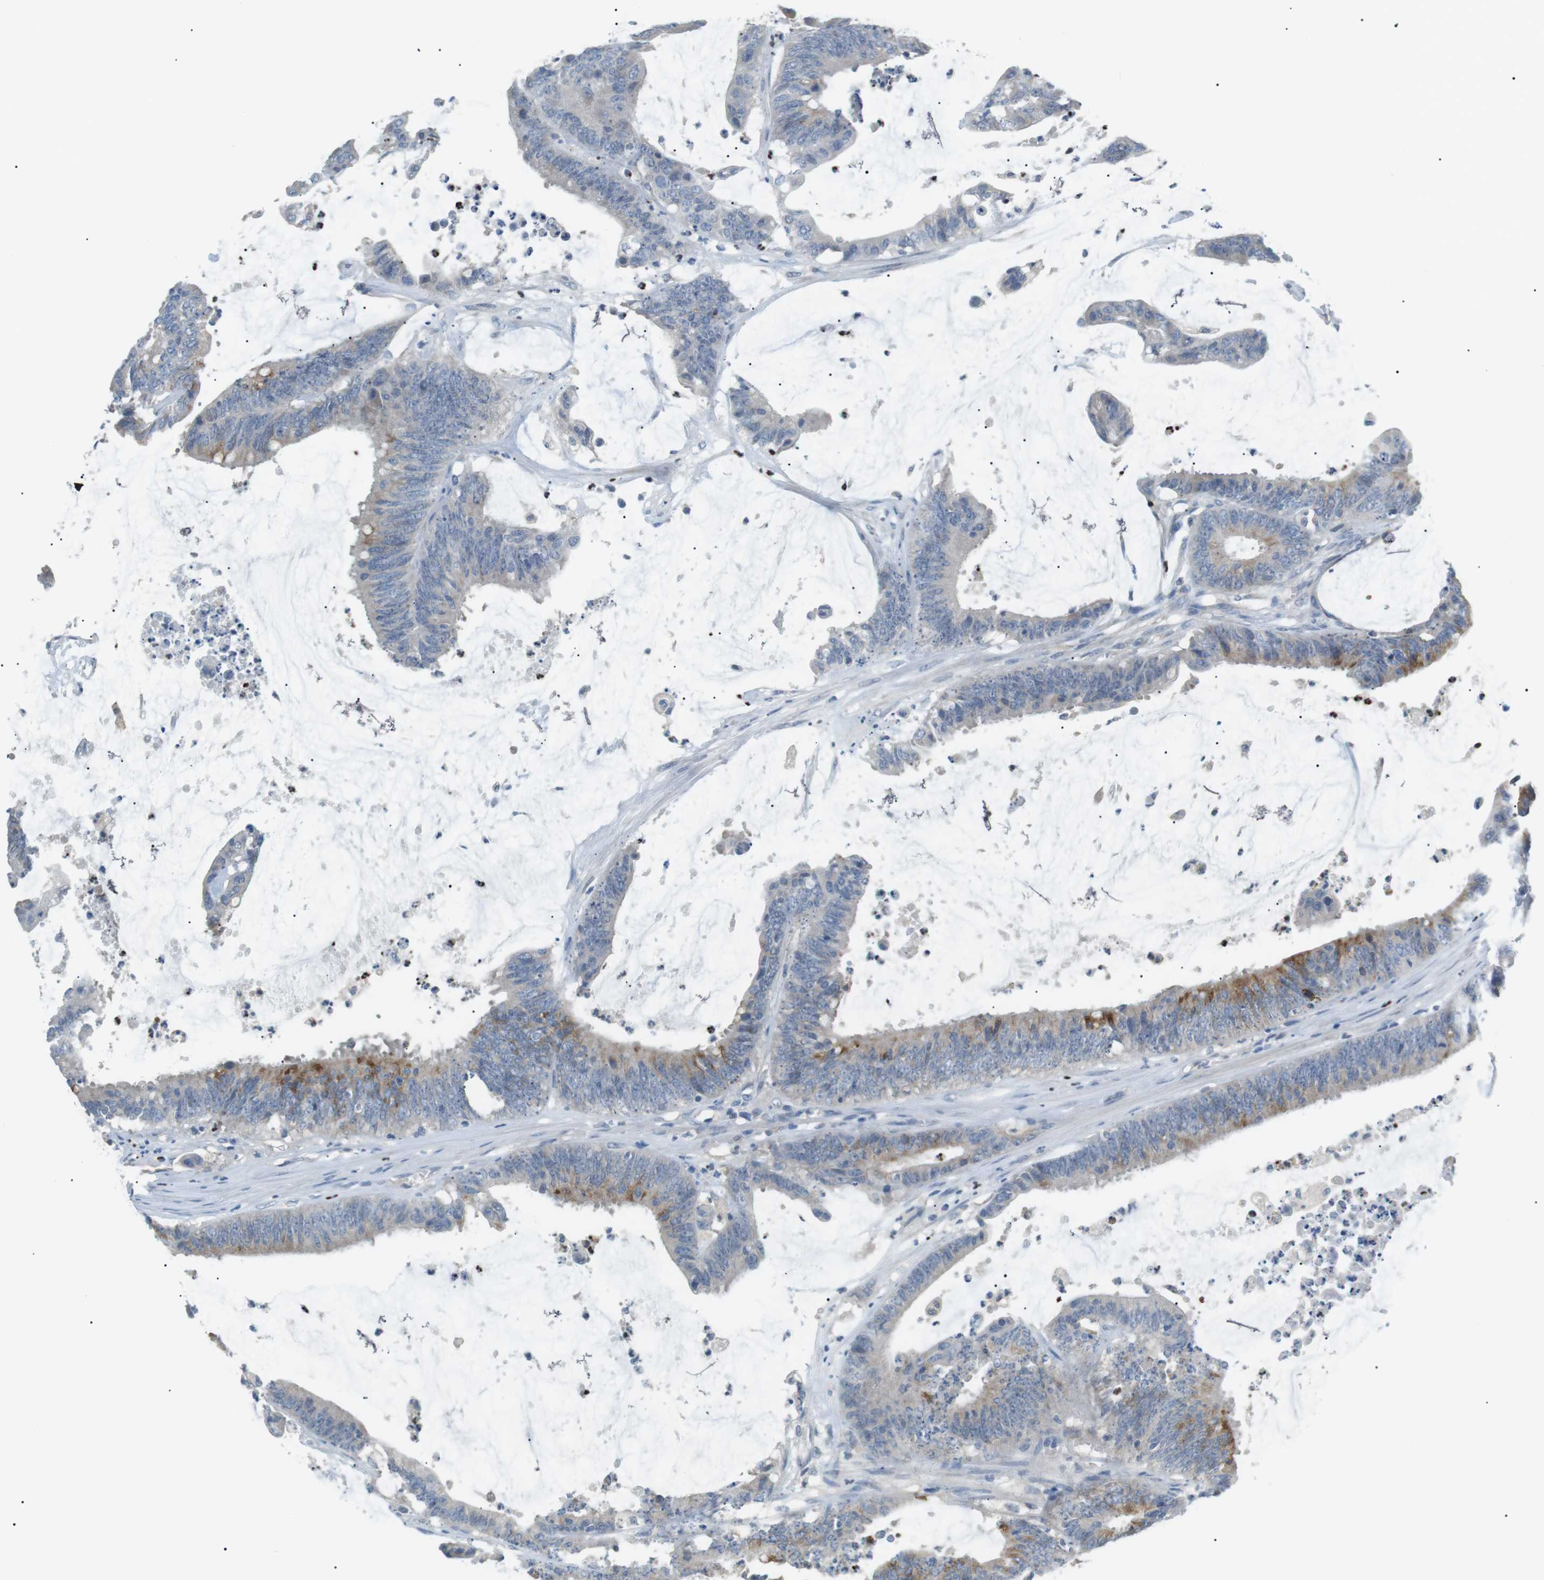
{"staining": {"intensity": "moderate", "quantity": "<25%", "location": "cytoplasmic/membranous"}, "tissue": "colorectal cancer", "cell_type": "Tumor cells", "image_type": "cancer", "snomed": [{"axis": "morphology", "description": "Adenocarcinoma, NOS"}, {"axis": "topography", "description": "Rectum"}], "caption": "An immunohistochemistry (IHC) image of neoplastic tissue is shown. Protein staining in brown shows moderate cytoplasmic/membranous positivity in colorectal cancer within tumor cells.", "gene": "CDH26", "patient": {"sex": "female", "age": 66}}